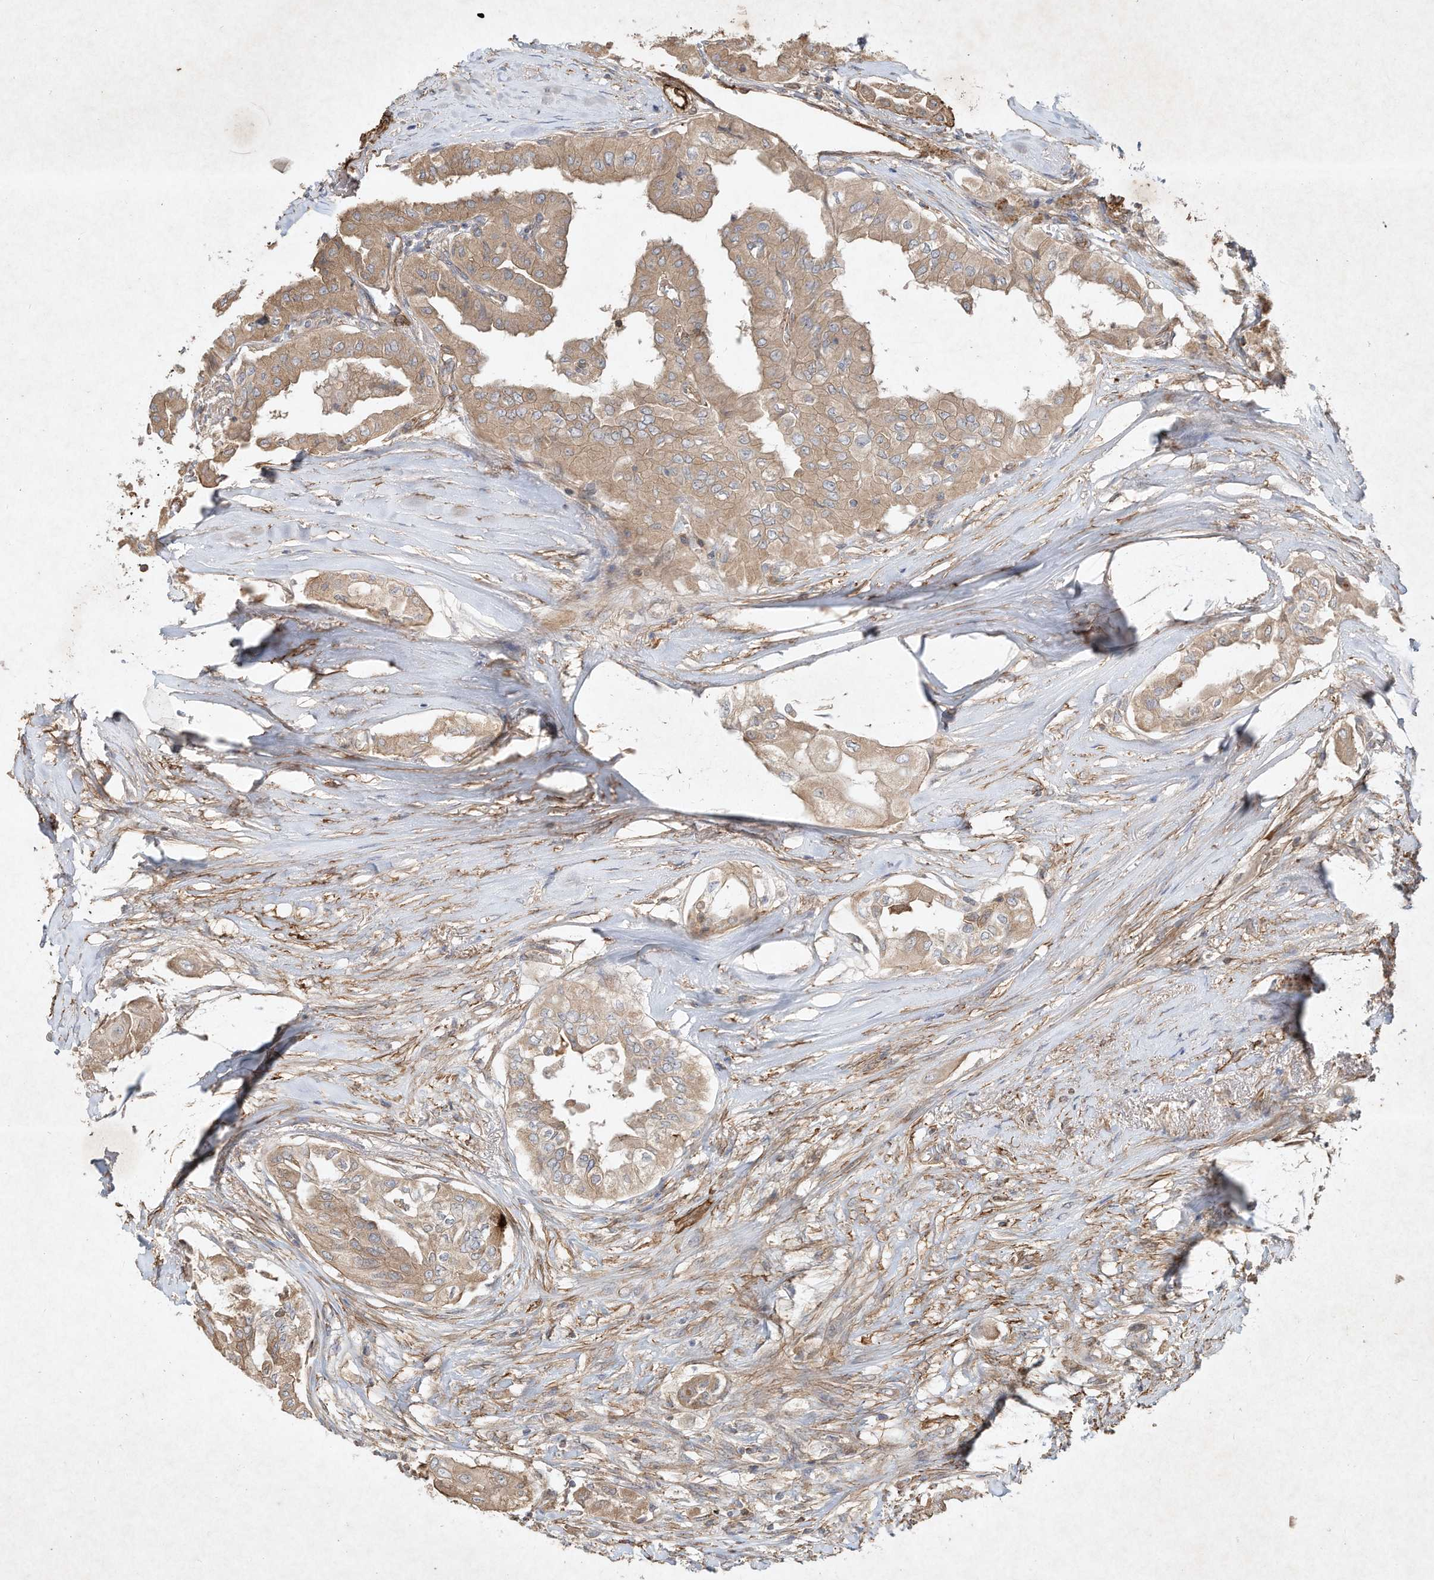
{"staining": {"intensity": "moderate", "quantity": ">75%", "location": "cytoplasmic/membranous"}, "tissue": "thyroid cancer", "cell_type": "Tumor cells", "image_type": "cancer", "snomed": [{"axis": "morphology", "description": "Papillary adenocarcinoma, NOS"}, {"axis": "topography", "description": "Thyroid gland"}], "caption": "A histopathology image of human thyroid cancer (papillary adenocarcinoma) stained for a protein exhibits moderate cytoplasmic/membranous brown staining in tumor cells. Nuclei are stained in blue.", "gene": "HTR5A", "patient": {"sex": "female", "age": 59}}